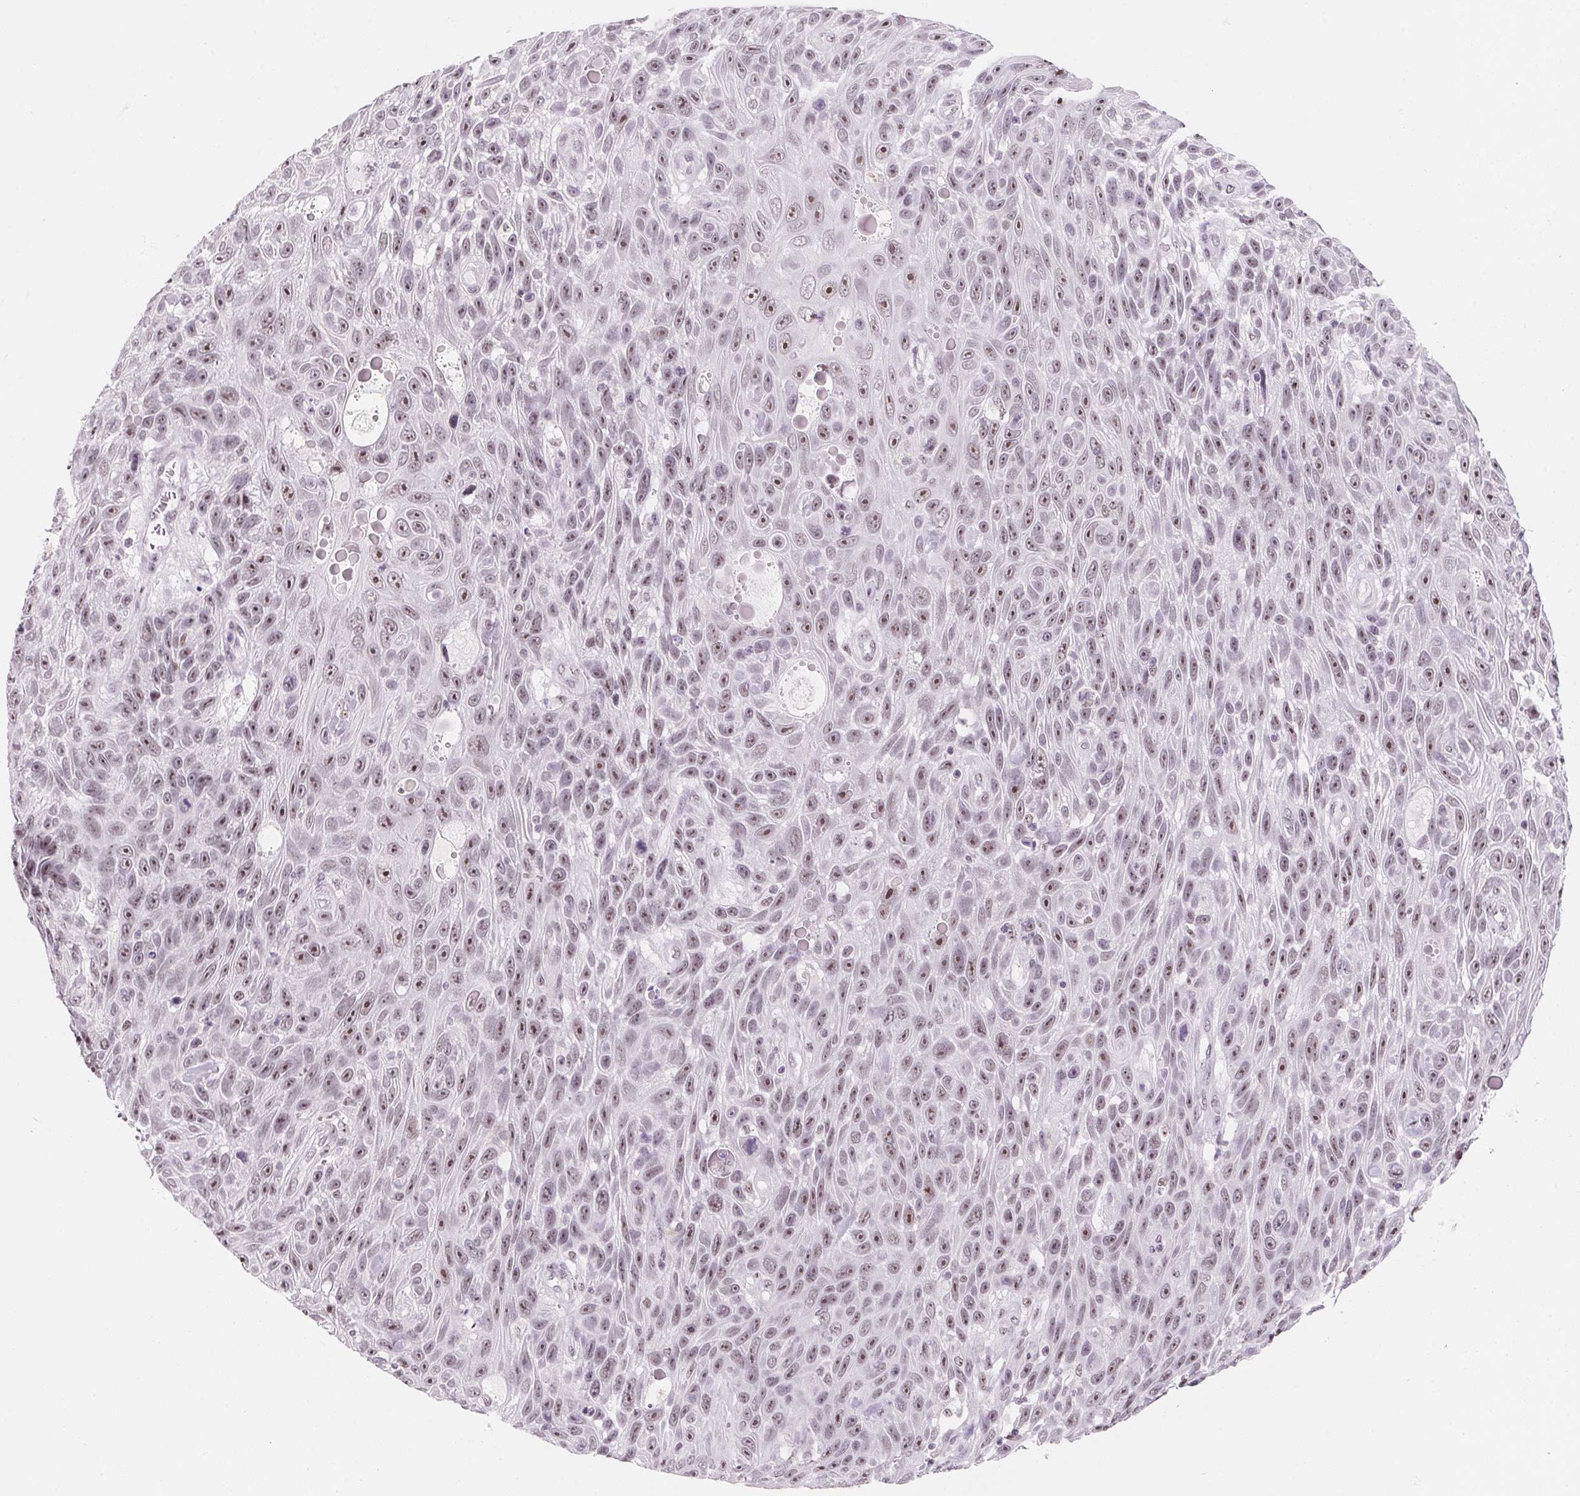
{"staining": {"intensity": "moderate", "quantity": ">75%", "location": "nuclear"}, "tissue": "skin cancer", "cell_type": "Tumor cells", "image_type": "cancer", "snomed": [{"axis": "morphology", "description": "Squamous cell carcinoma, NOS"}, {"axis": "topography", "description": "Skin"}], "caption": "Protein expression analysis of skin cancer (squamous cell carcinoma) reveals moderate nuclear staining in about >75% of tumor cells.", "gene": "ZIC4", "patient": {"sex": "male", "age": 82}}